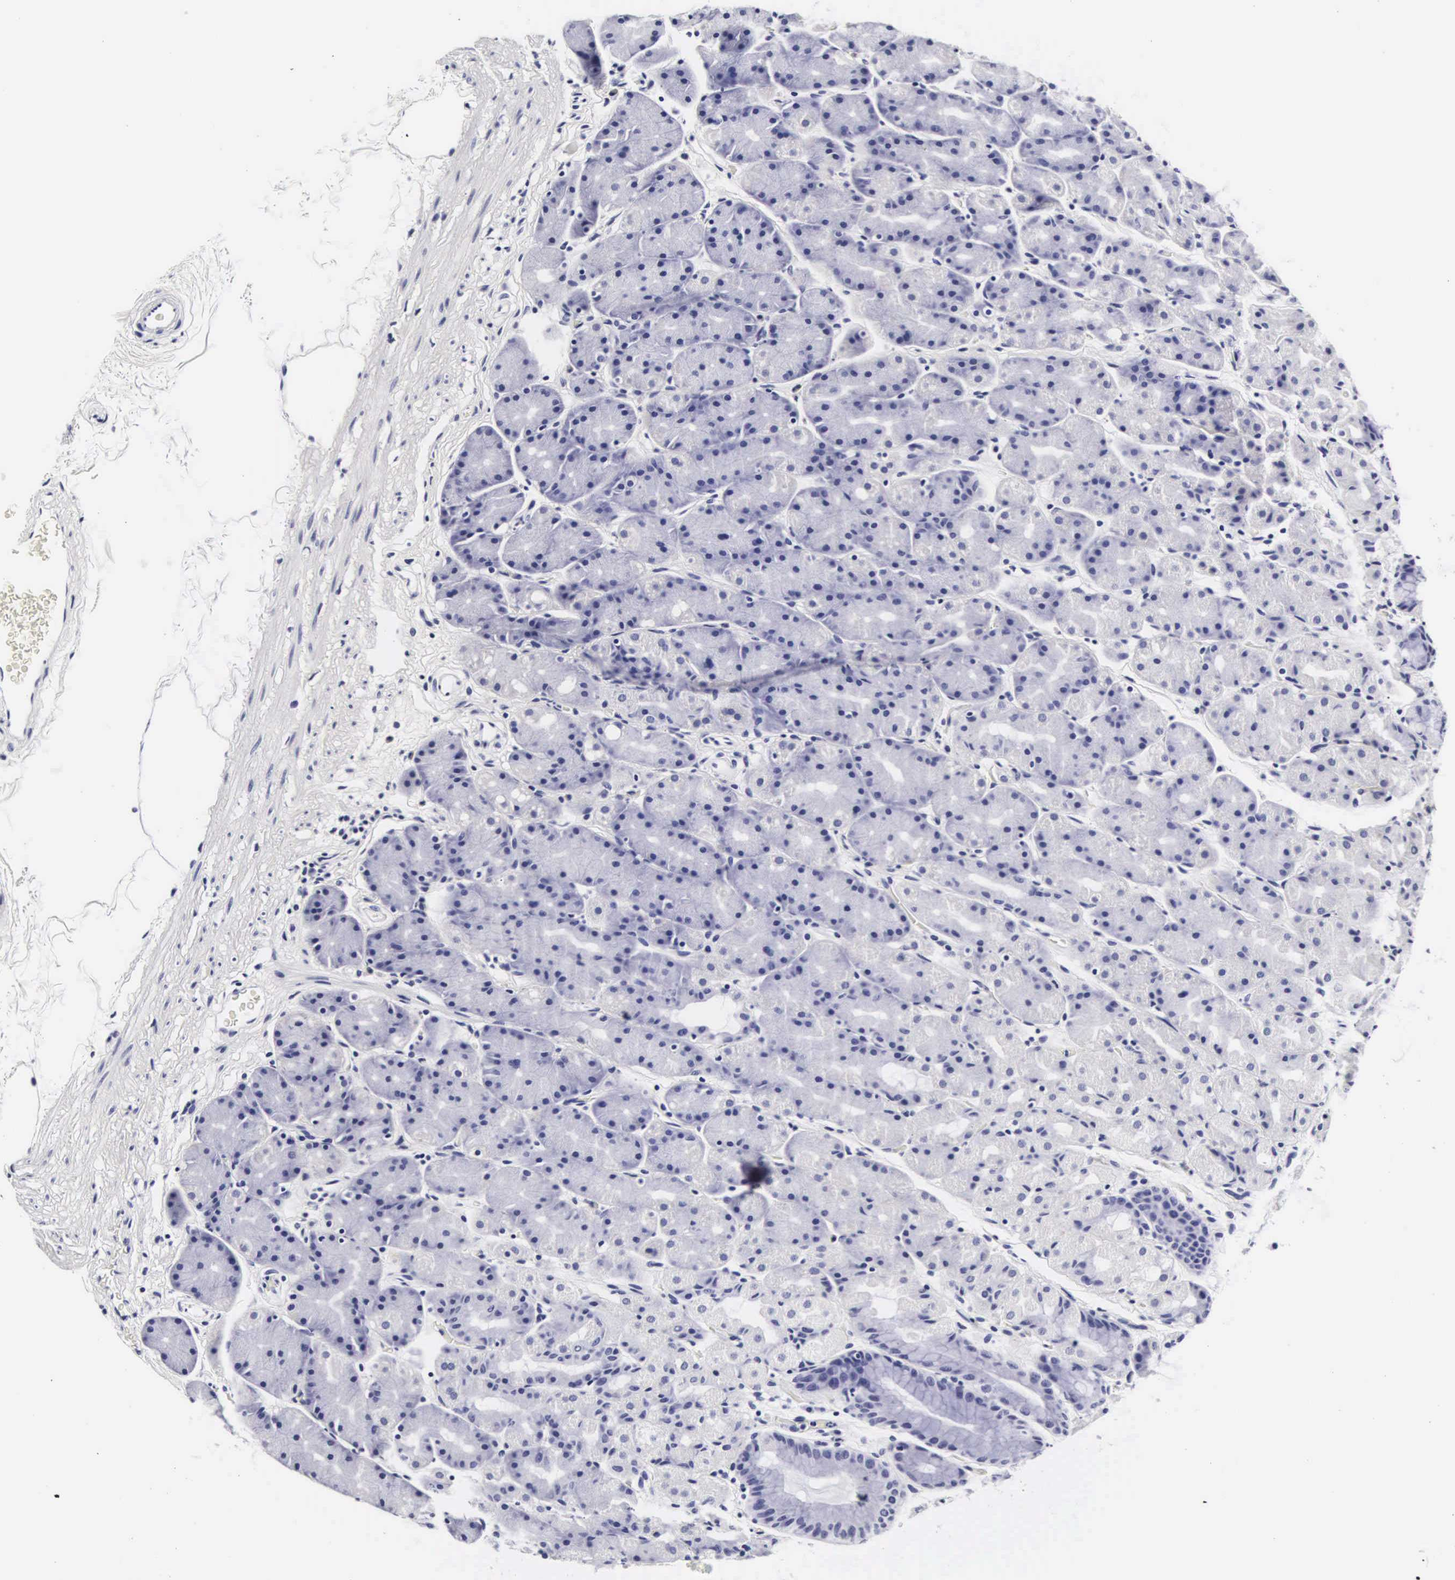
{"staining": {"intensity": "negative", "quantity": "none", "location": "none"}, "tissue": "stomach", "cell_type": "Glandular cells", "image_type": "normal", "snomed": [{"axis": "morphology", "description": "Adenocarcinoma, NOS"}, {"axis": "topography", "description": "Stomach, upper"}], "caption": "IHC micrograph of benign stomach stained for a protein (brown), which demonstrates no positivity in glandular cells.", "gene": "RNASE6", "patient": {"sex": "male", "age": 47}}